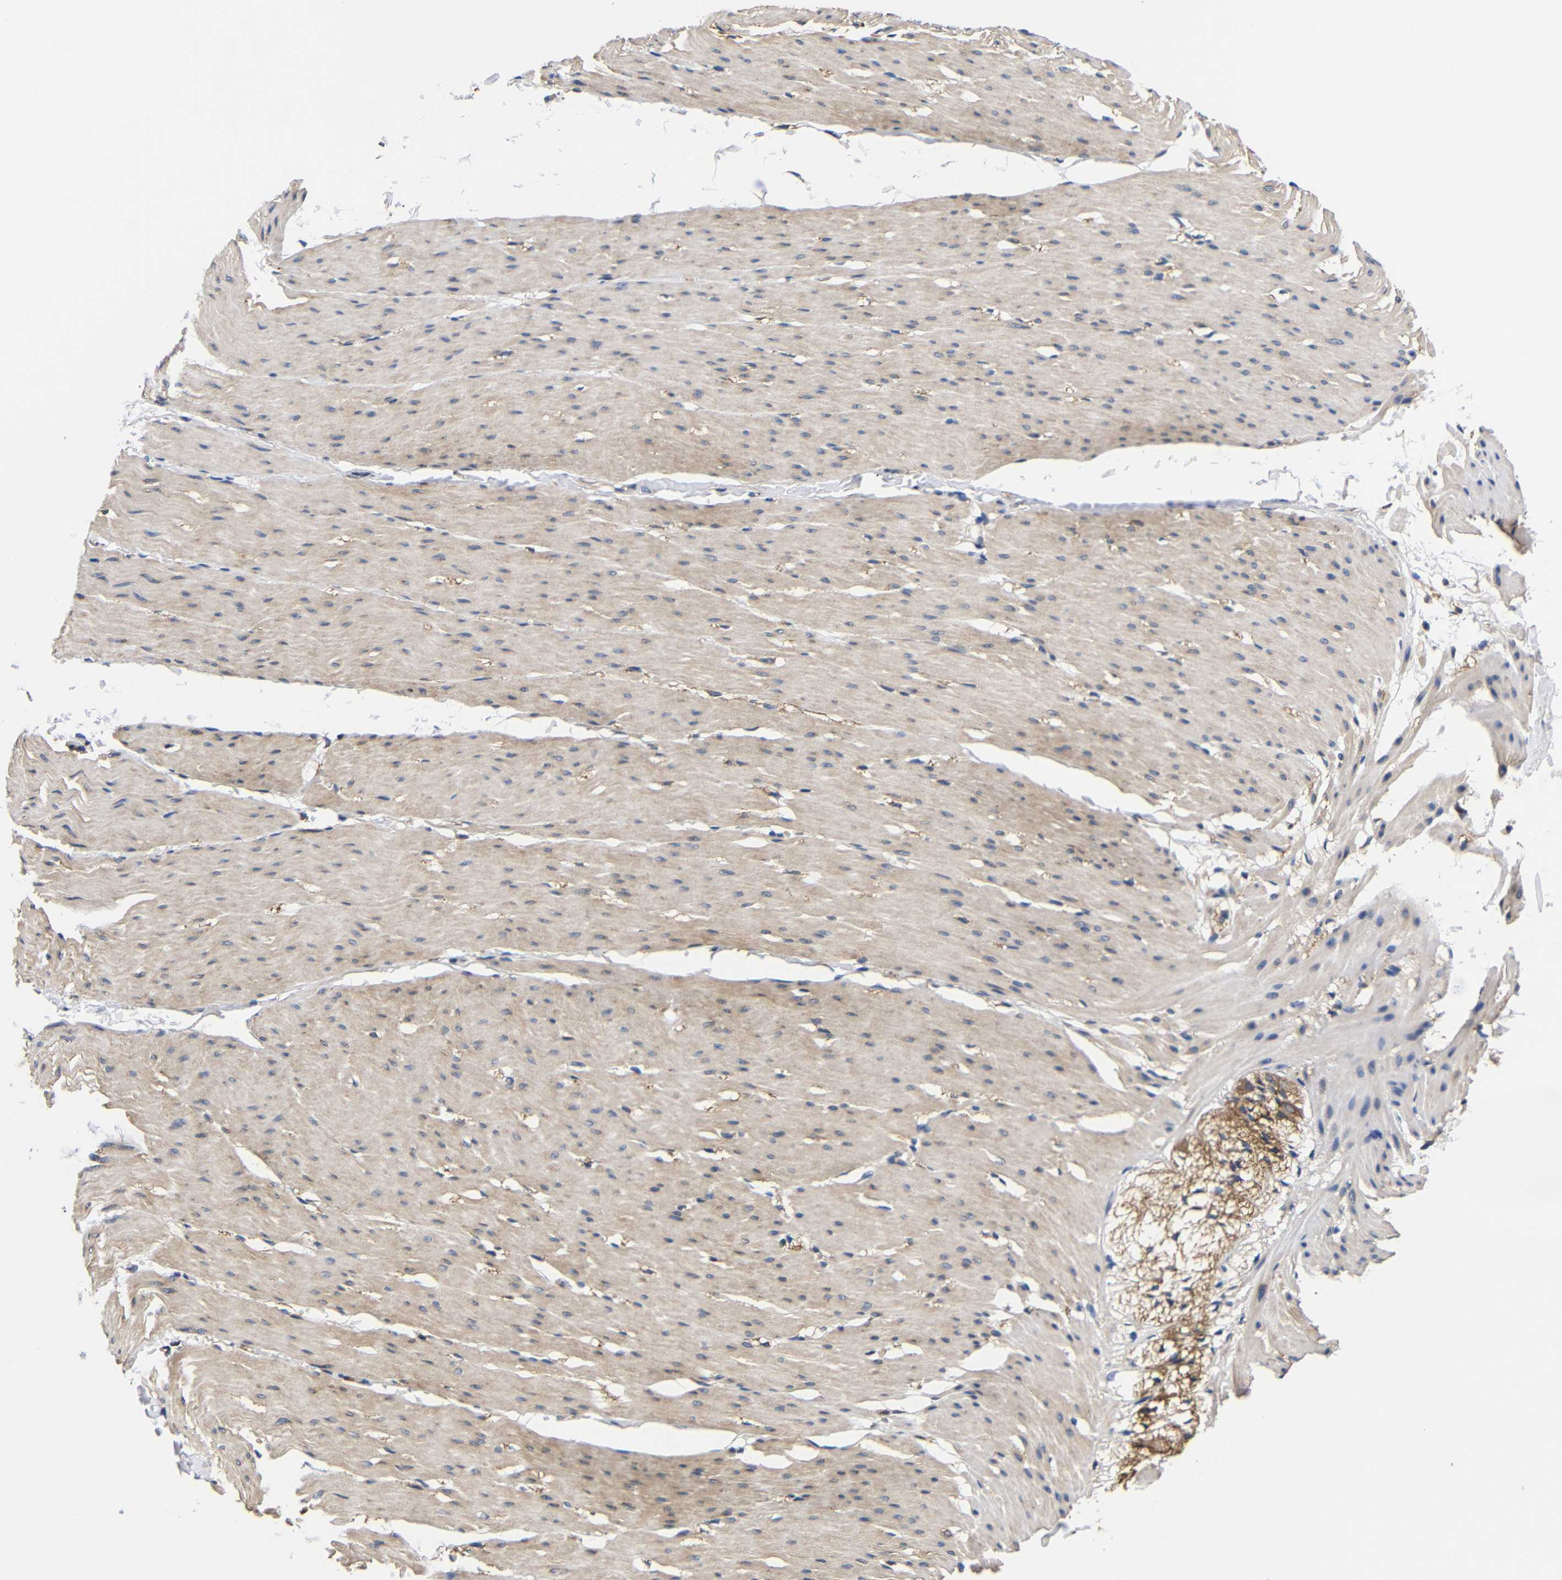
{"staining": {"intensity": "weak", "quantity": ">75%", "location": "cytoplasmic/membranous"}, "tissue": "smooth muscle", "cell_type": "Smooth muscle cells", "image_type": "normal", "snomed": [{"axis": "morphology", "description": "Normal tissue, NOS"}, {"axis": "topography", "description": "Smooth muscle"}, {"axis": "topography", "description": "Colon"}], "caption": "The micrograph demonstrates immunohistochemical staining of unremarkable smooth muscle. There is weak cytoplasmic/membranous expression is identified in about >75% of smooth muscle cells. The staining was performed using DAB (3,3'-diaminobenzidine), with brown indicating positive protein expression. Nuclei are stained blue with hematoxylin.", "gene": "LRRCC1", "patient": {"sex": "male", "age": 67}}